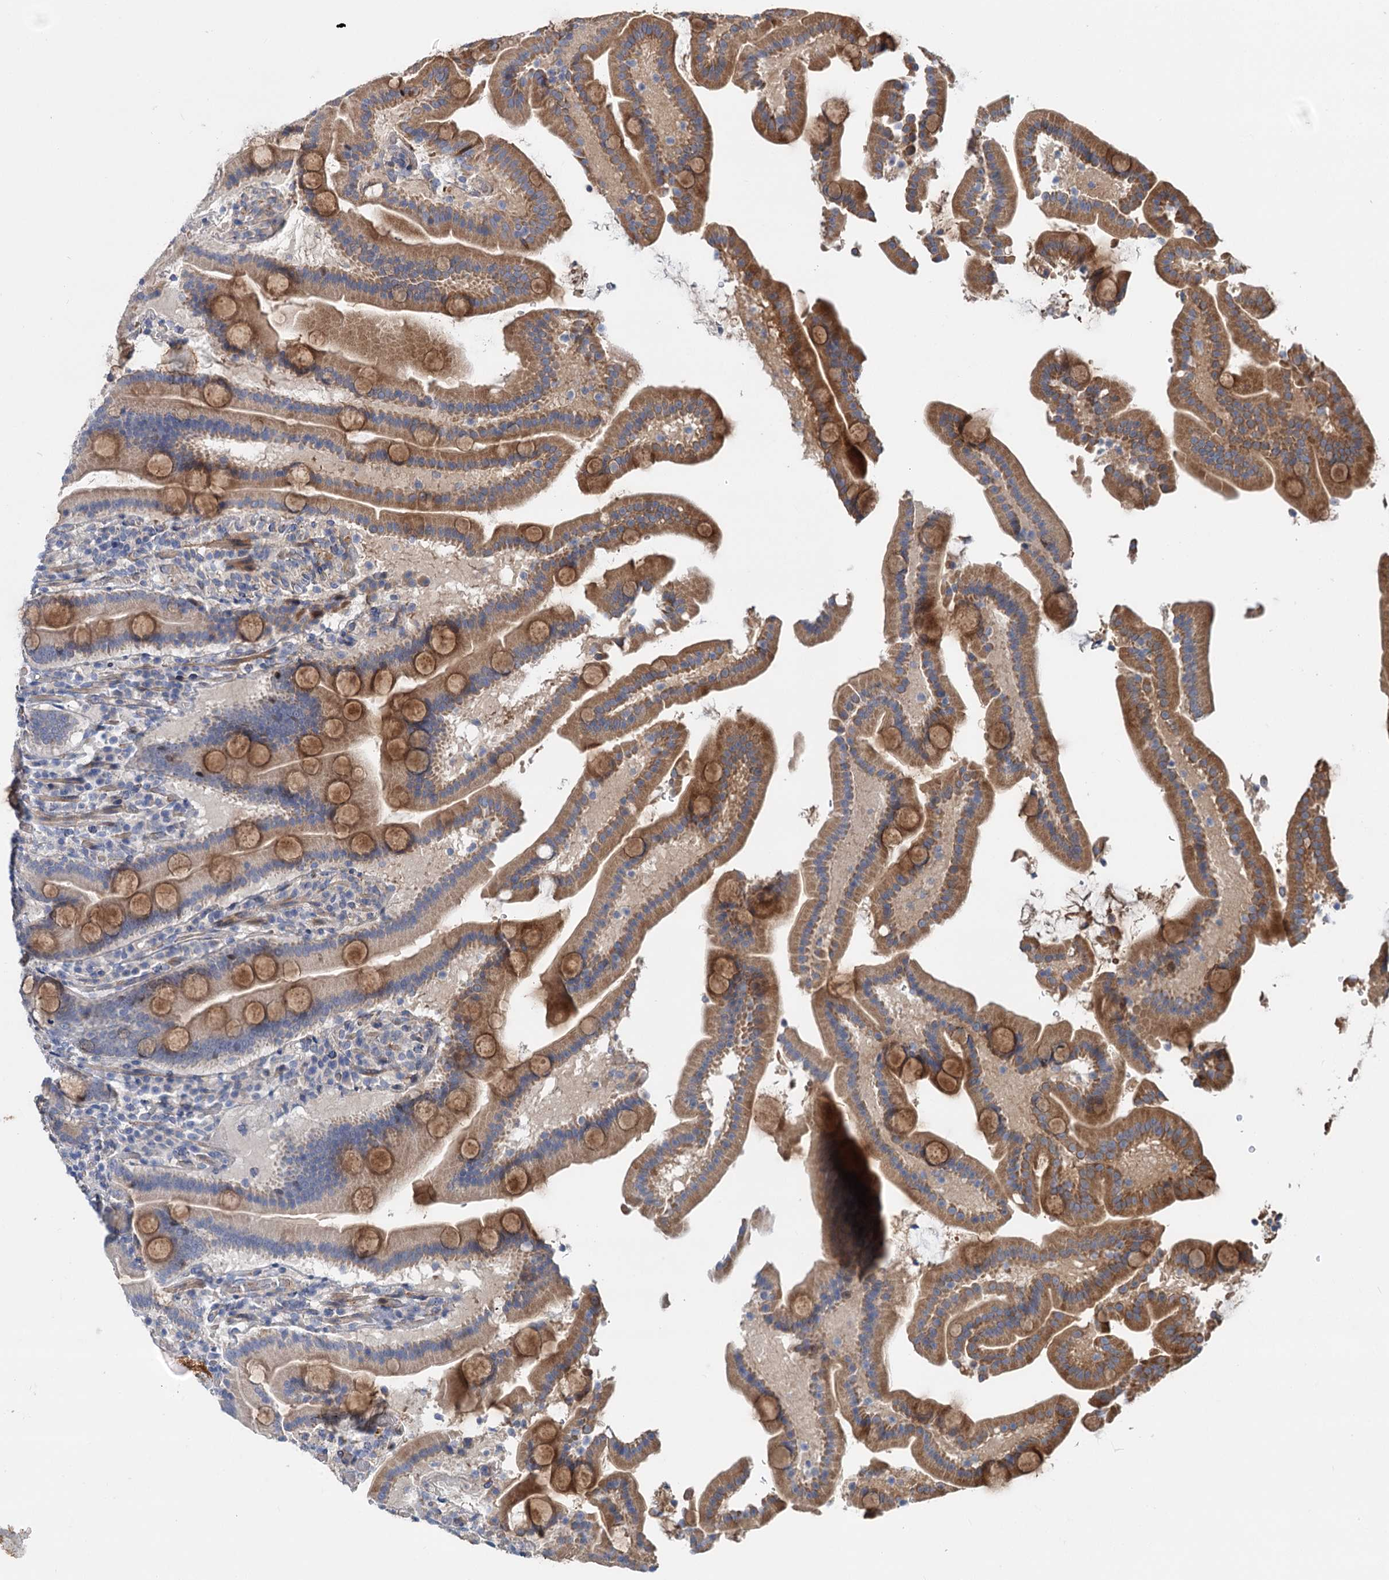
{"staining": {"intensity": "moderate", "quantity": "25%-75%", "location": "cytoplasmic/membranous"}, "tissue": "duodenum", "cell_type": "Glandular cells", "image_type": "normal", "snomed": [{"axis": "morphology", "description": "Normal tissue, NOS"}, {"axis": "topography", "description": "Duodenum"}], "caption": "This is an image of immunohistochemistry (IHC) staining of benign duodenum, which shows moderate staining in the cytoplasmic/membranous of glandular cells.", "gene": "PTDSS2", "patient": {"sex": "male", "age": 55}}